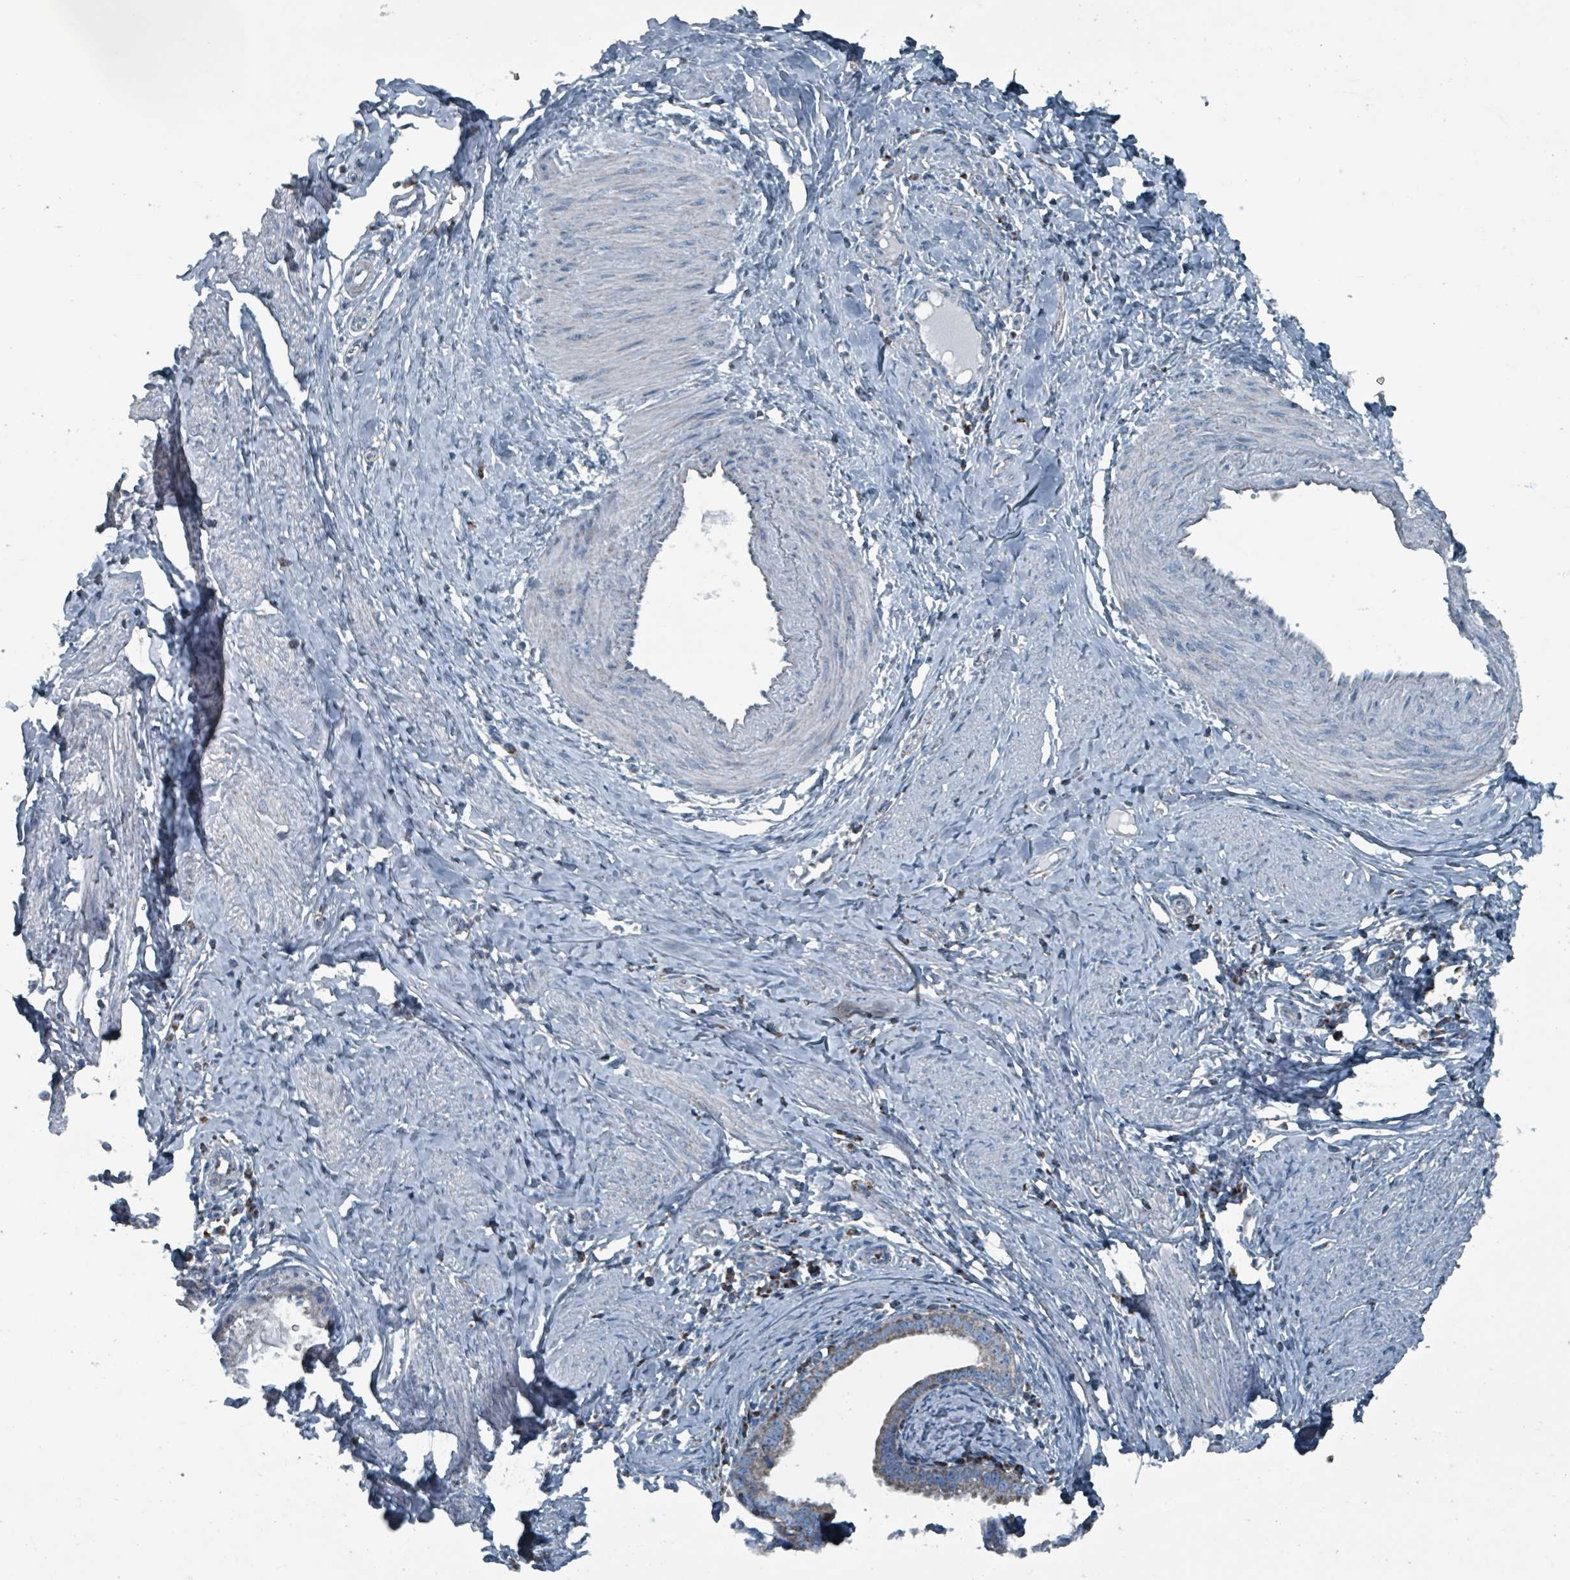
{"staining": {"intensity": "weak", "quantity": ">75%", "location": "cytoplasmic/membranous"}, "tissue": "cervical cancer", "cell_type": "Tumor cells", "image_type": "cancer", "snomed": [{"axis": "morphology", "description": "Adenocarcinoma, NOS"}, {"axis": "topography", "description": "Cervix"}], "caption": "A histopathology image showing weak cytoplasmic/membranous staining in approximately >75% of tumor cells in cervical cancer, as visualized by brown immunohistochemical staining.", "gene": "ABHD18", "patient": {"sex": "female", "age": 36}}